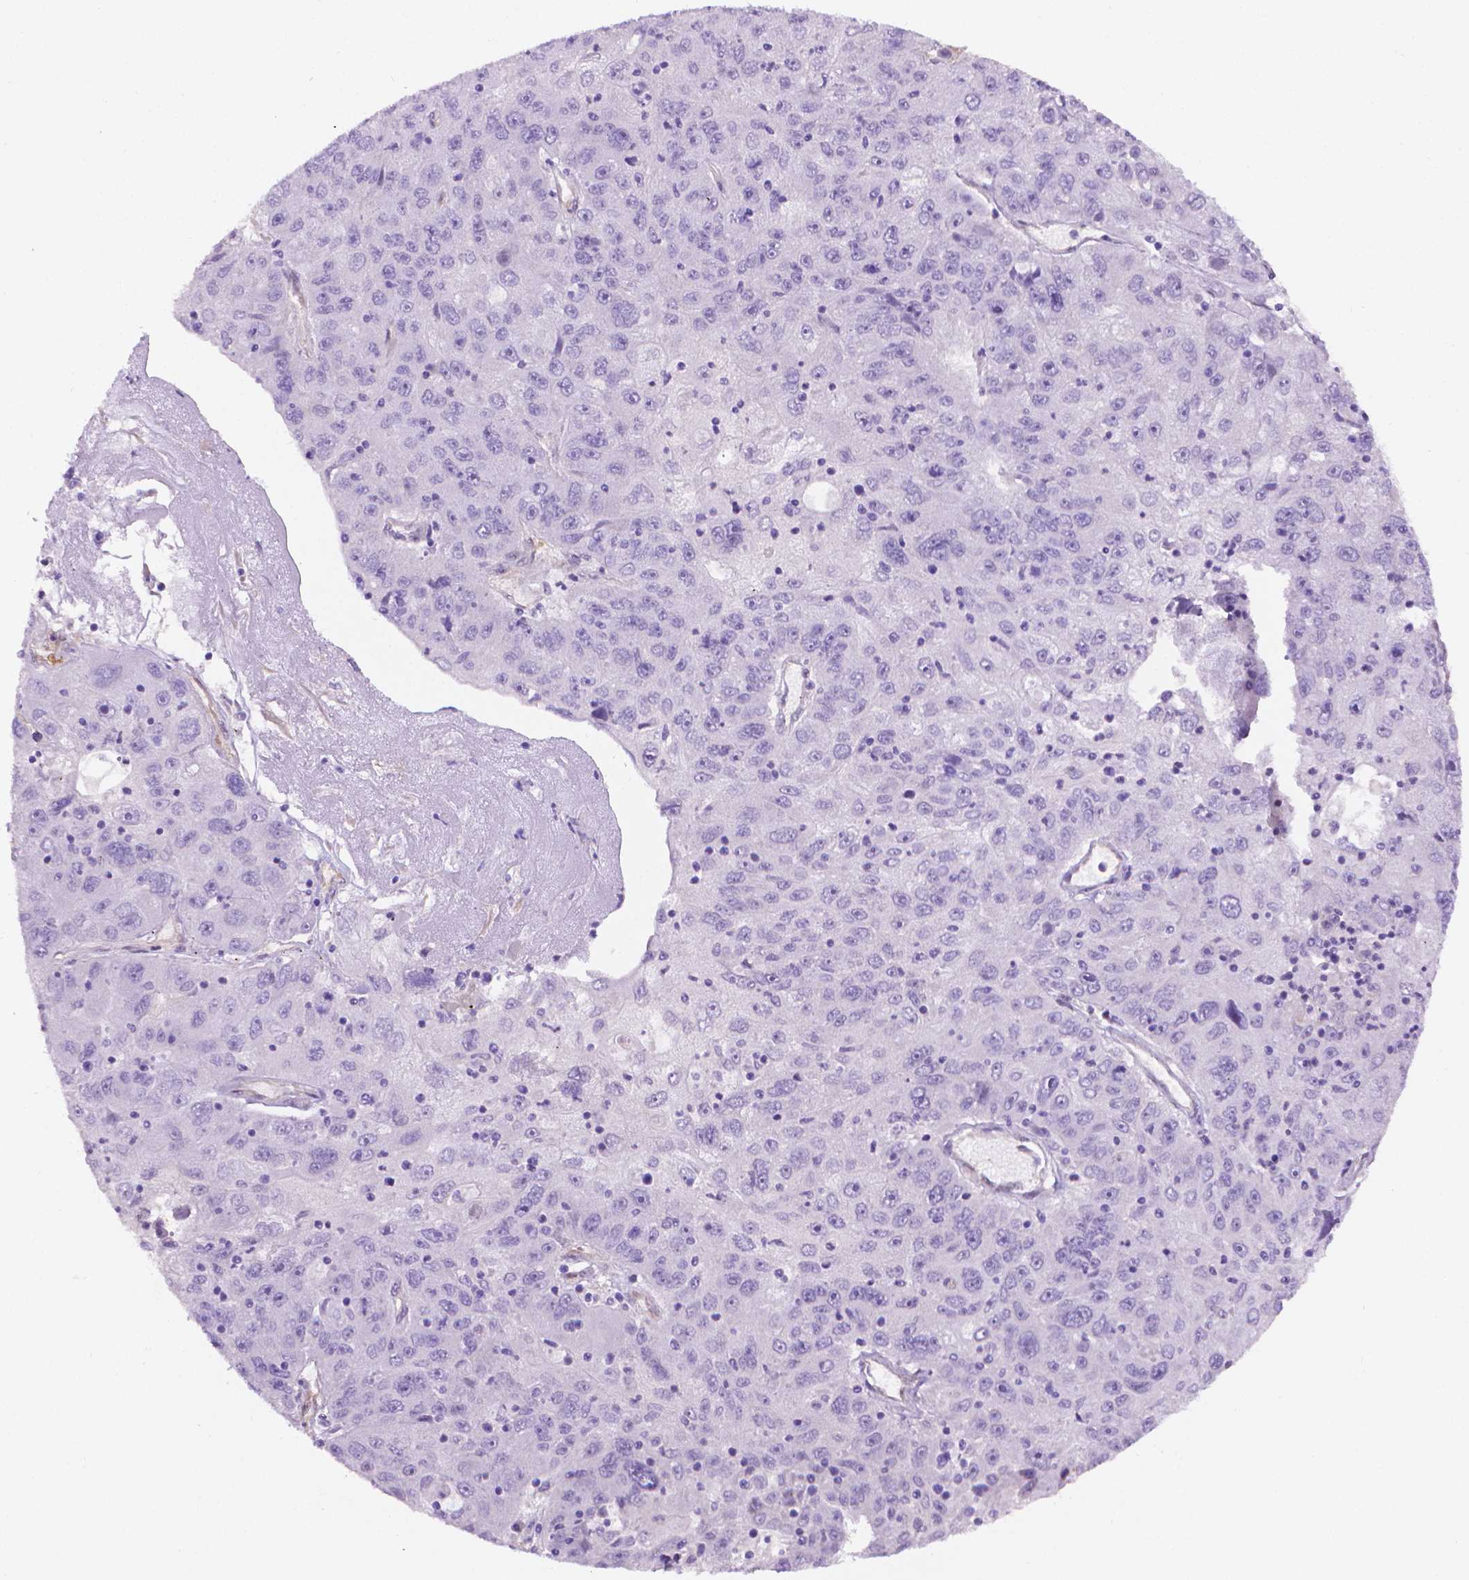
{"staining": {"intensity": "negative", "quantity": "none", "location": "none"}, "tissue": "stomach cancer", "cell_type": "Tumor cells", "image_type": "cancer", "snomed": [{"axis": "morphology", "description": "Adenocarcinoma, NOS"}, {"axis": "topography", "description": "Stomach"}], "caption": "There is no significant staining in tumor cells of stomach adenocarcinoma. Nuclei are stained in blue.", "gene": "CLIC4", "patient": {"sex": "male", "age": 56}}